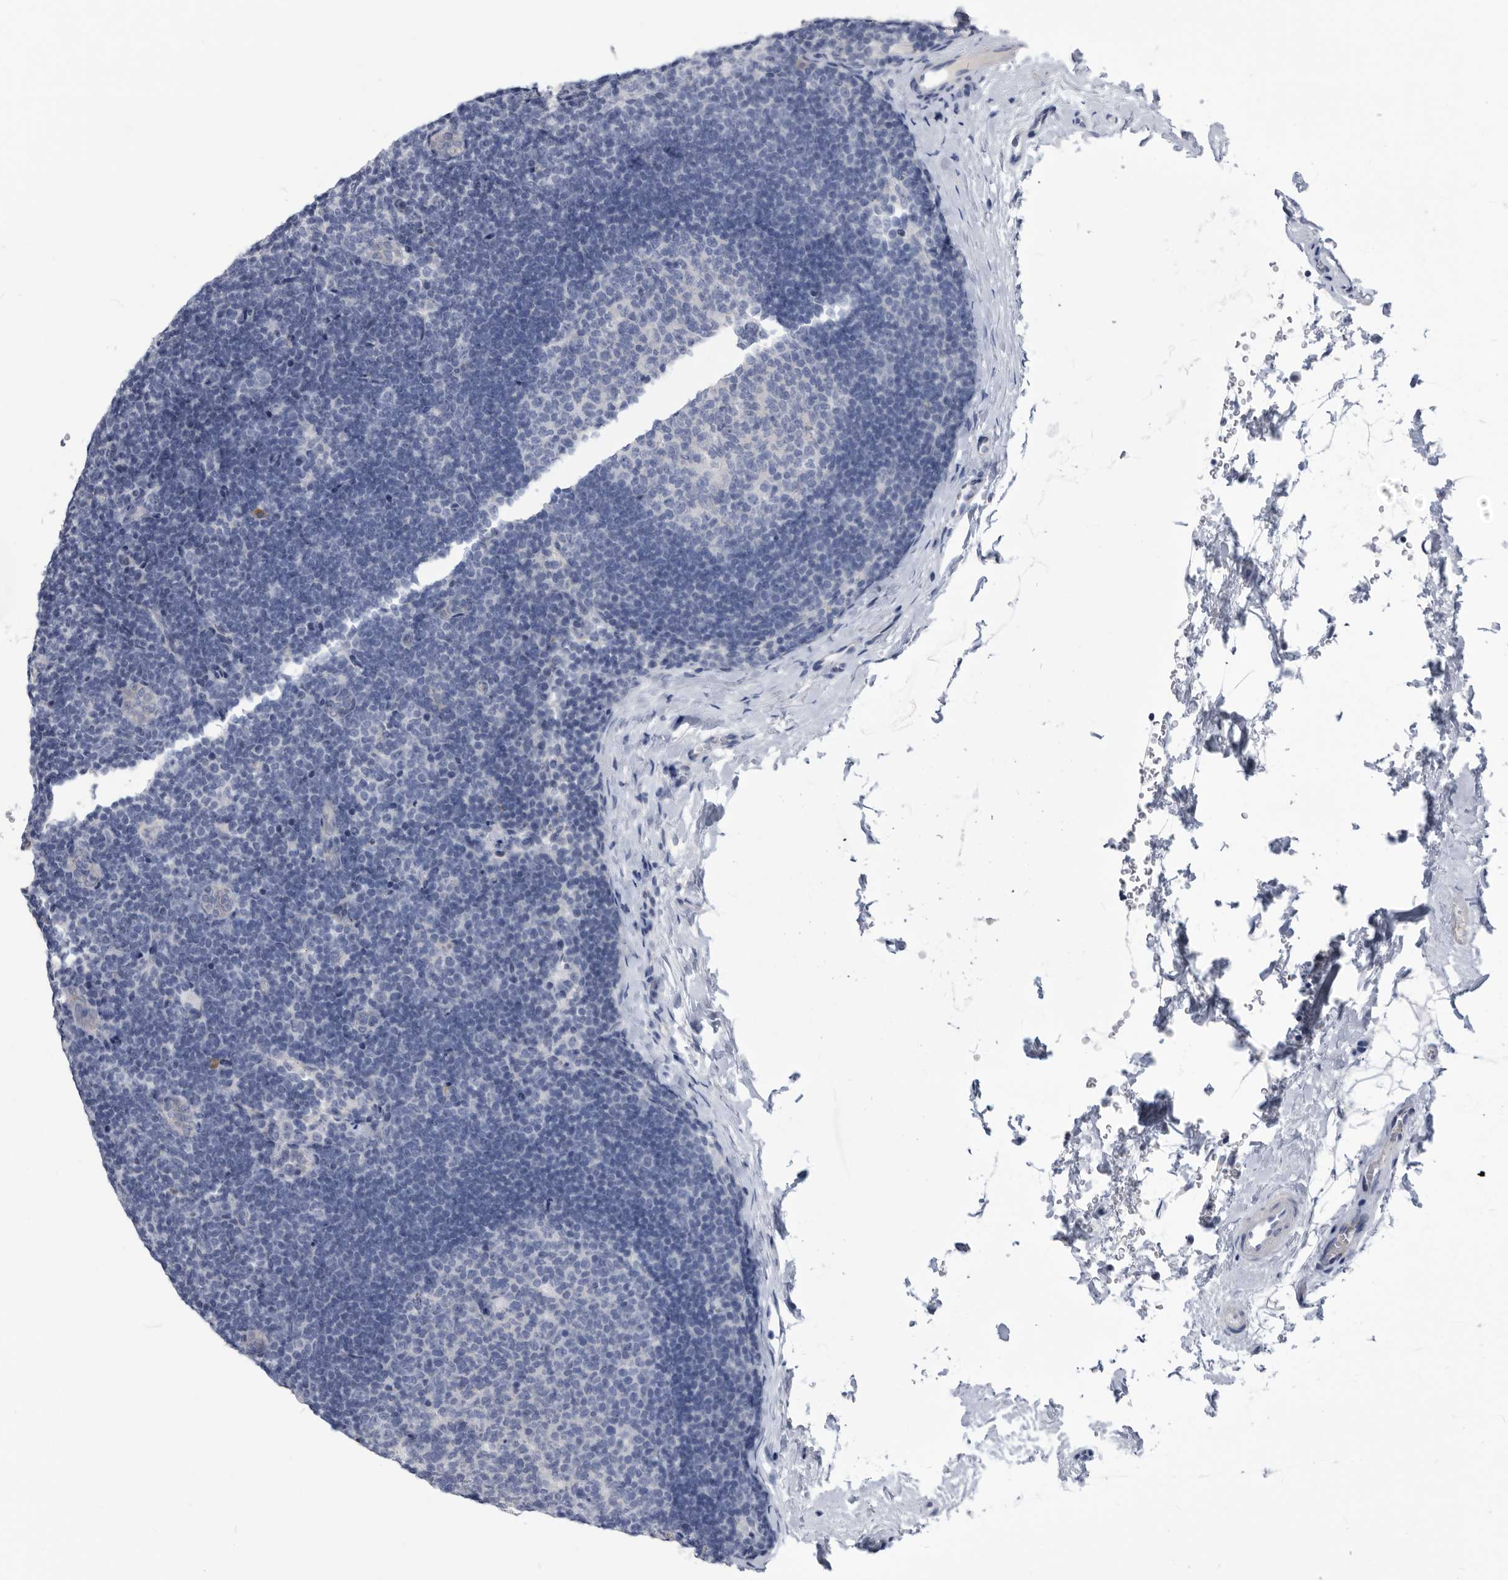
{"staining": {"intensity": "negative", "quantity": "none", "location": "none"}, "tissue": "lymph node", "cell_type": "Germinal center cells", "image_type": "normal", "snomed": [{"axis": "morphology", "description": "Normal tissue, NOS"}, {"axis": "topography", "description": "Lymph node"}], "caption": "Immunohistochemistry image of benign lymph node: lymph node stained with DAB exhibits no significant protein positivity in germinal center cells.", "gene": "BTBD6", "patient": {"sex": "female", "age": 22}}